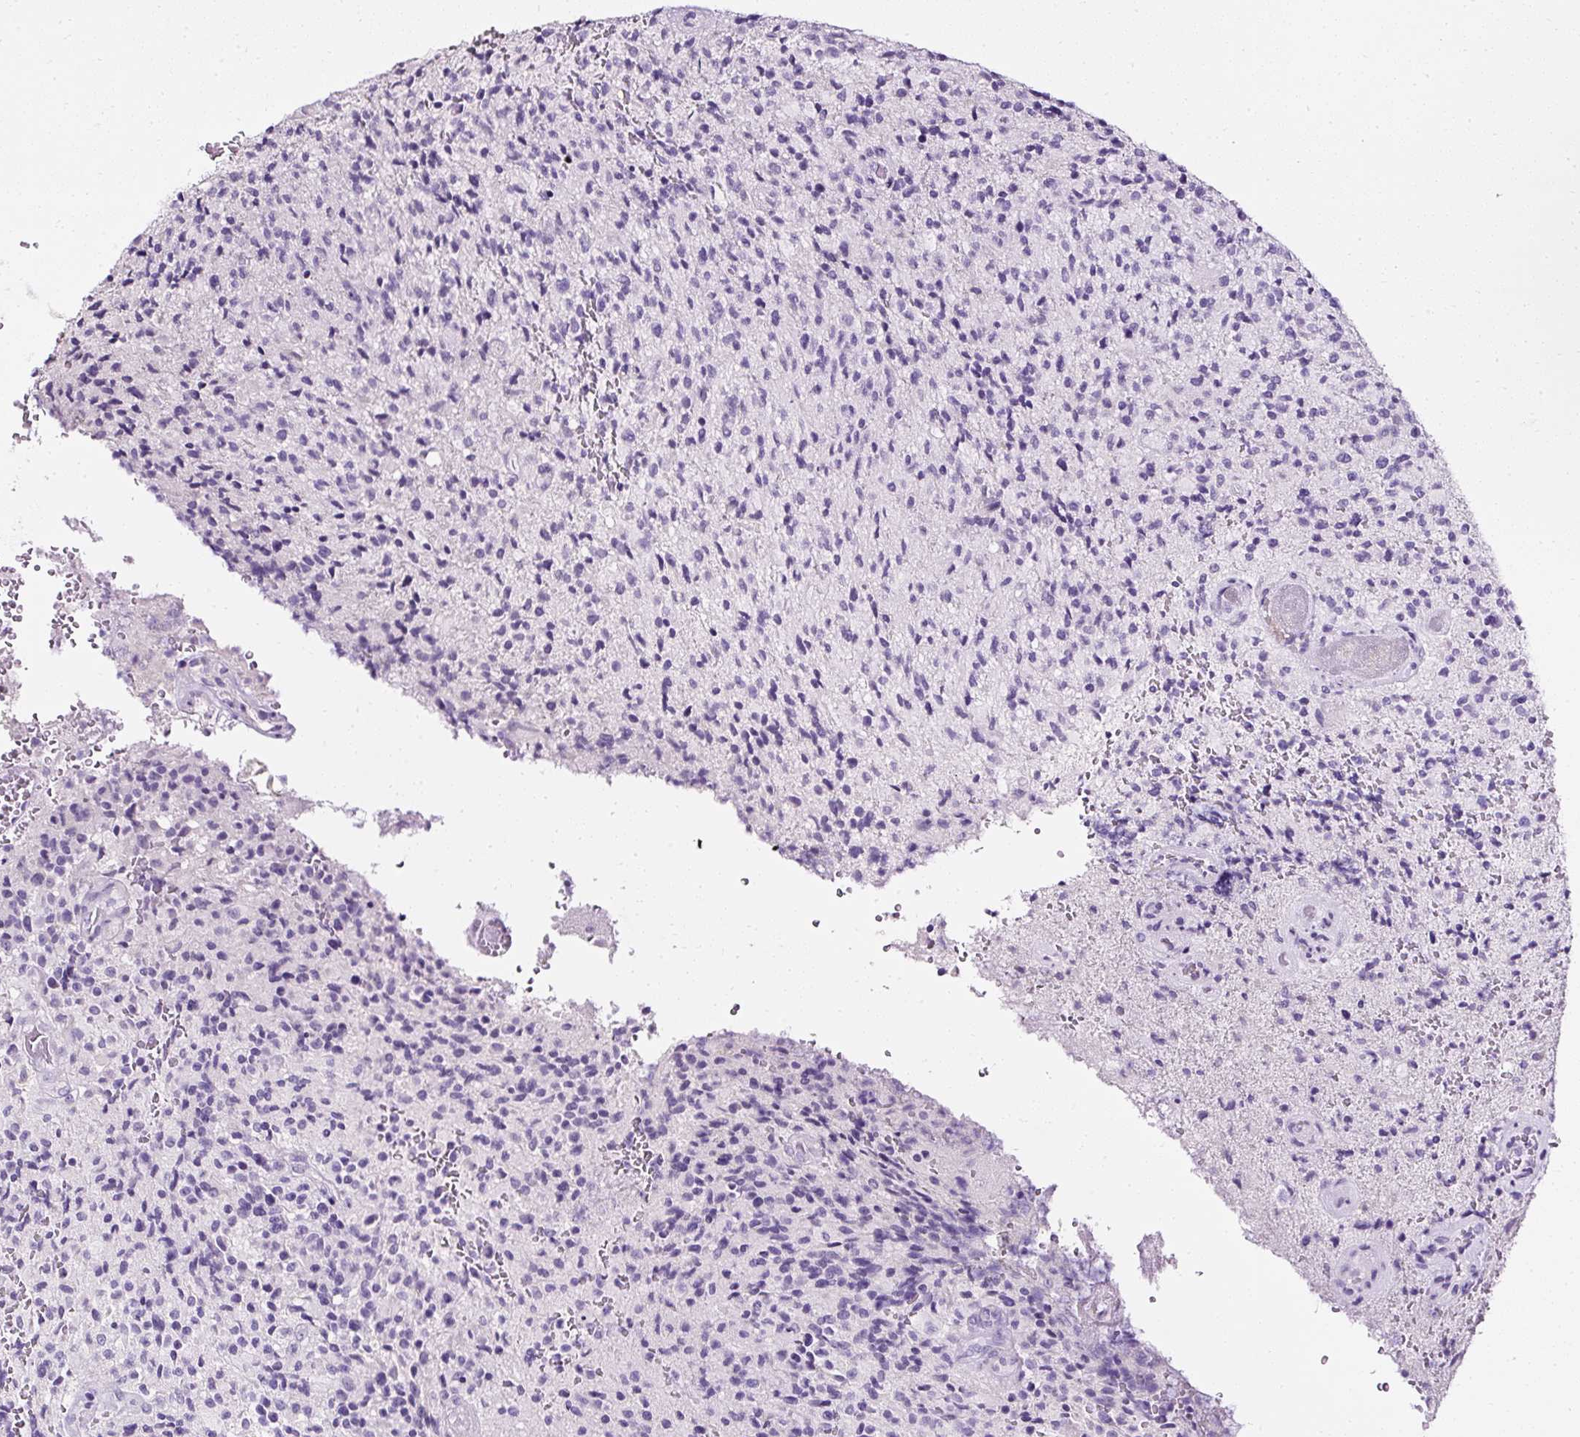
{"staining": {"intensity": "negative", "quantity": "none", "location": "none"}, "tissue": "glioma", "cell_type": "Tumor cells", "image_type": "cancer", "snomed": [{"axis": "morphology", "description": "Normal tissue, NOS"}, {"axis": "morphology", "description": "Glioma, malignant, High grade"}, {"axis": "topography", "description": "Cerebral cortex"}], "caption": "IHC of human glioma demonstrates no staining in tumor cells. (DAB (3,3'-diaminobenzidine) IHC visualized using brightfield microscopy, high magnification).", "gene": "ATP2A1", "patient": {"sex": "male", "age": 56}}